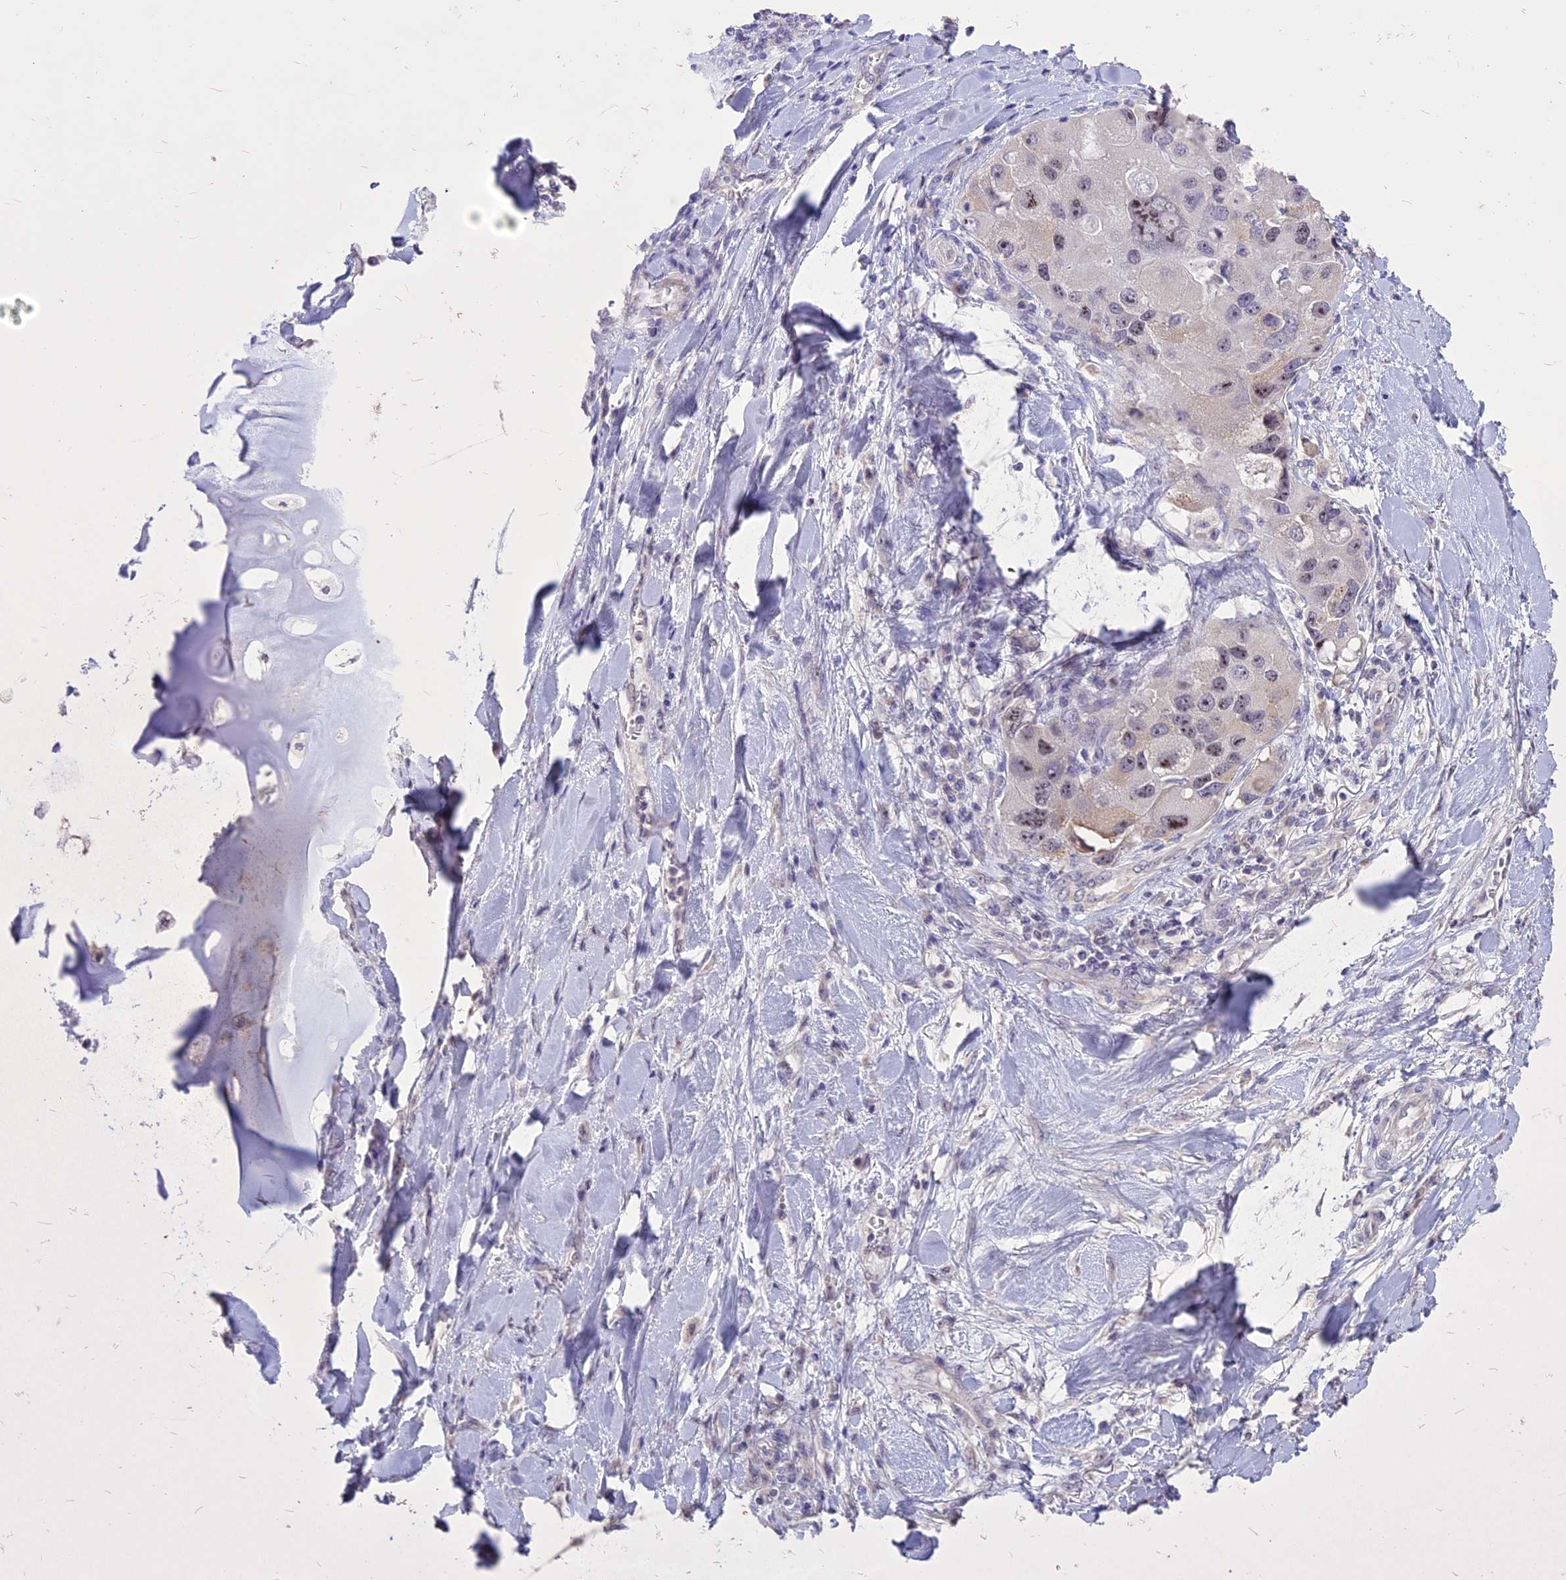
{"staining": {"intensity": "weak", "quantity": "<25%", "location": "nuclear"}, "tissue": "lung cancer", "cell_type": "Tumor cells", "image_type": "cancer", "snomed": [{"axis": "morphology", "description": "Adenocarcinoma, NOS"}, {"axis": "topography", "description": "Lung"}], "caption": "Tumor cells show no significant expression in lung cancer.", "gene": "CMSS1", "patient": {"sex": "female", "age": 54}}